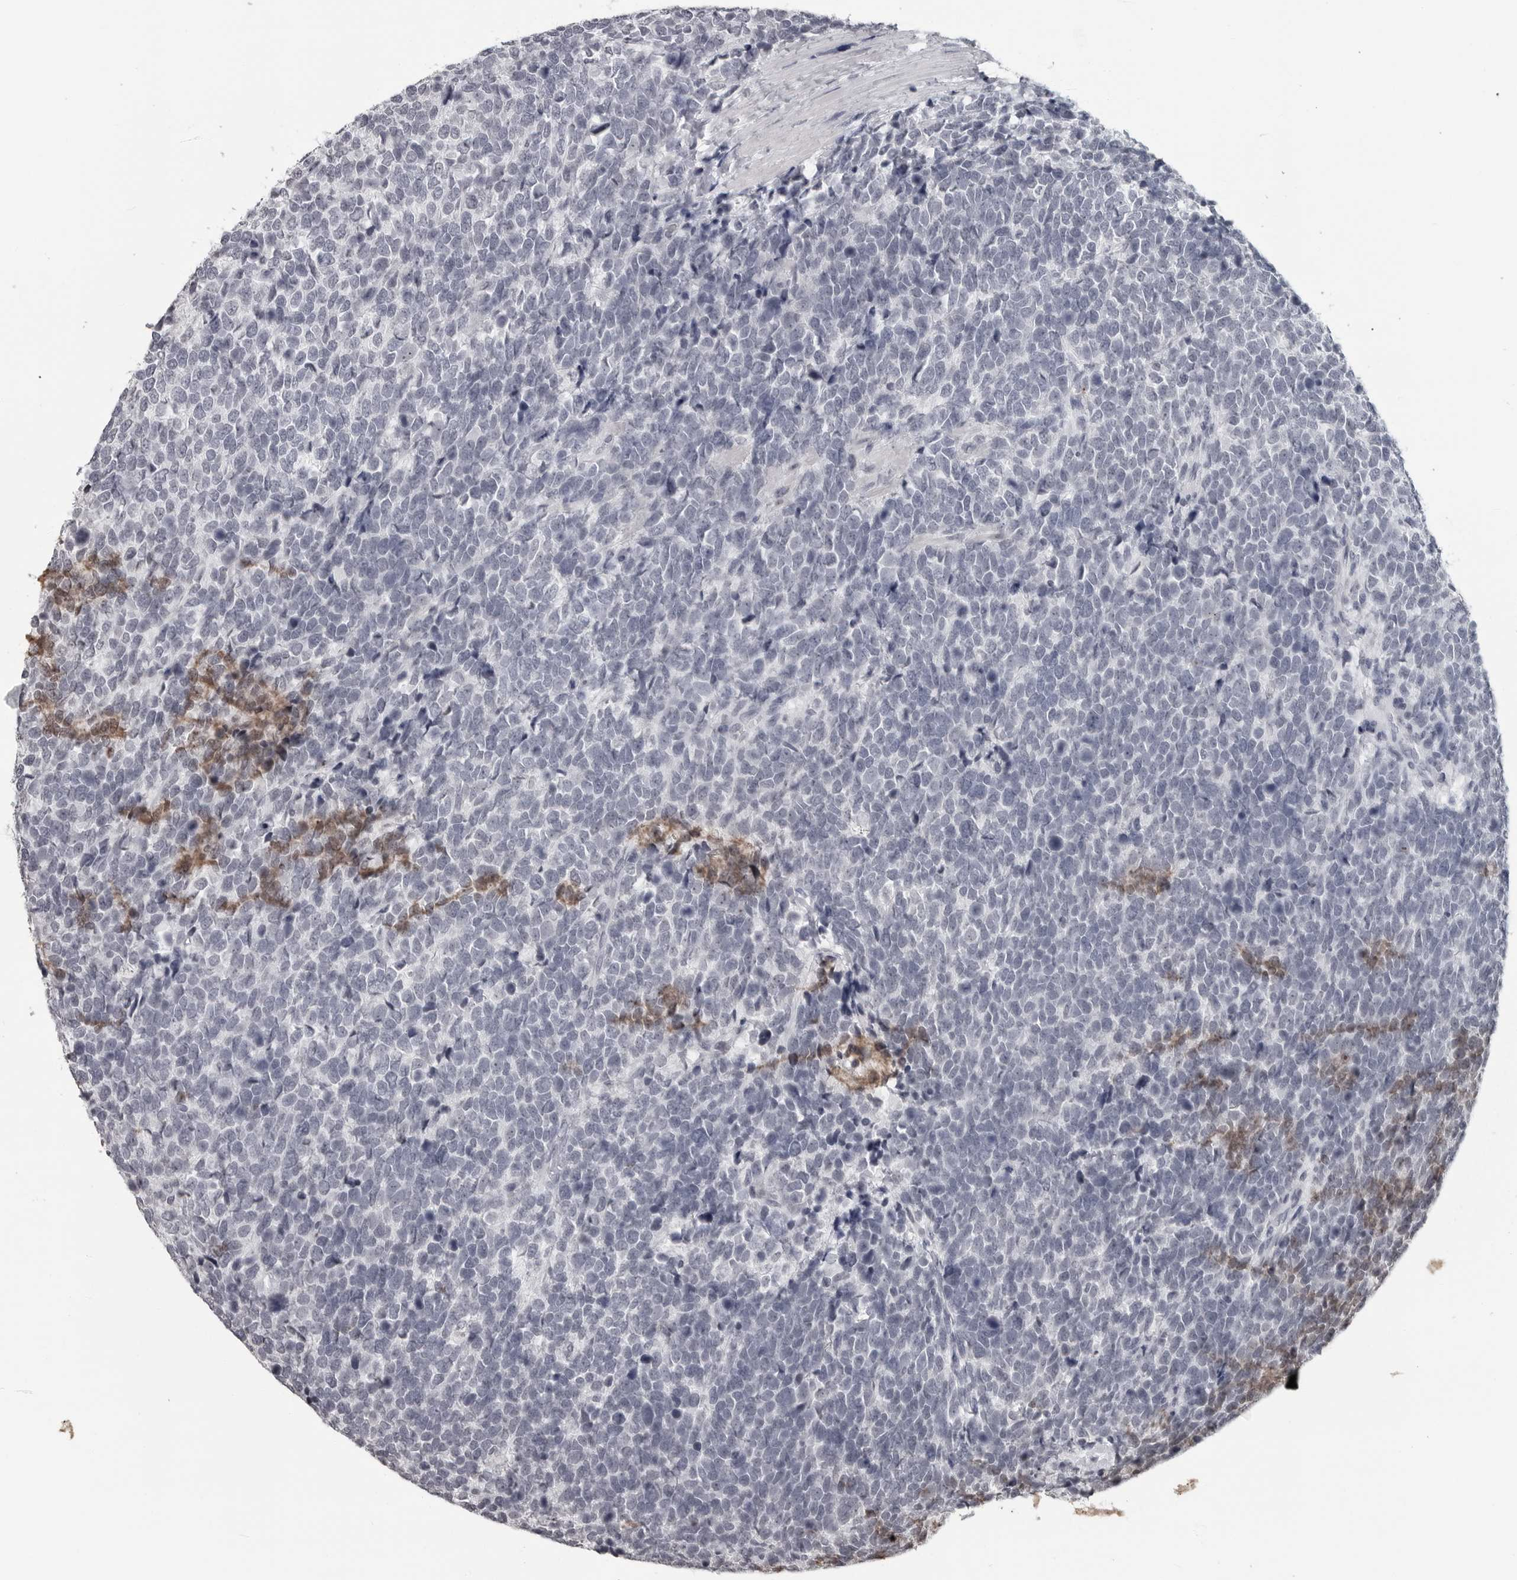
{"staining": {"intensity": "negative", "quantity": "none", "location": "none"}, "tissue": "urothelial cancer", "cell_type": "Tumor cells", "image_type": "cancer", "snomed": [{"axis": "morphology", "description": "Urothelial carcinoma, High grade"}, {"axis": "topography", "description": "Urinary bladder"}], "caption": "Immunohistochemistry (IHC) of human urothelial cancer reveals no expression in tumor cells.", "gene": "DDX54", "patient": {"sex": "female", "age": 82}}